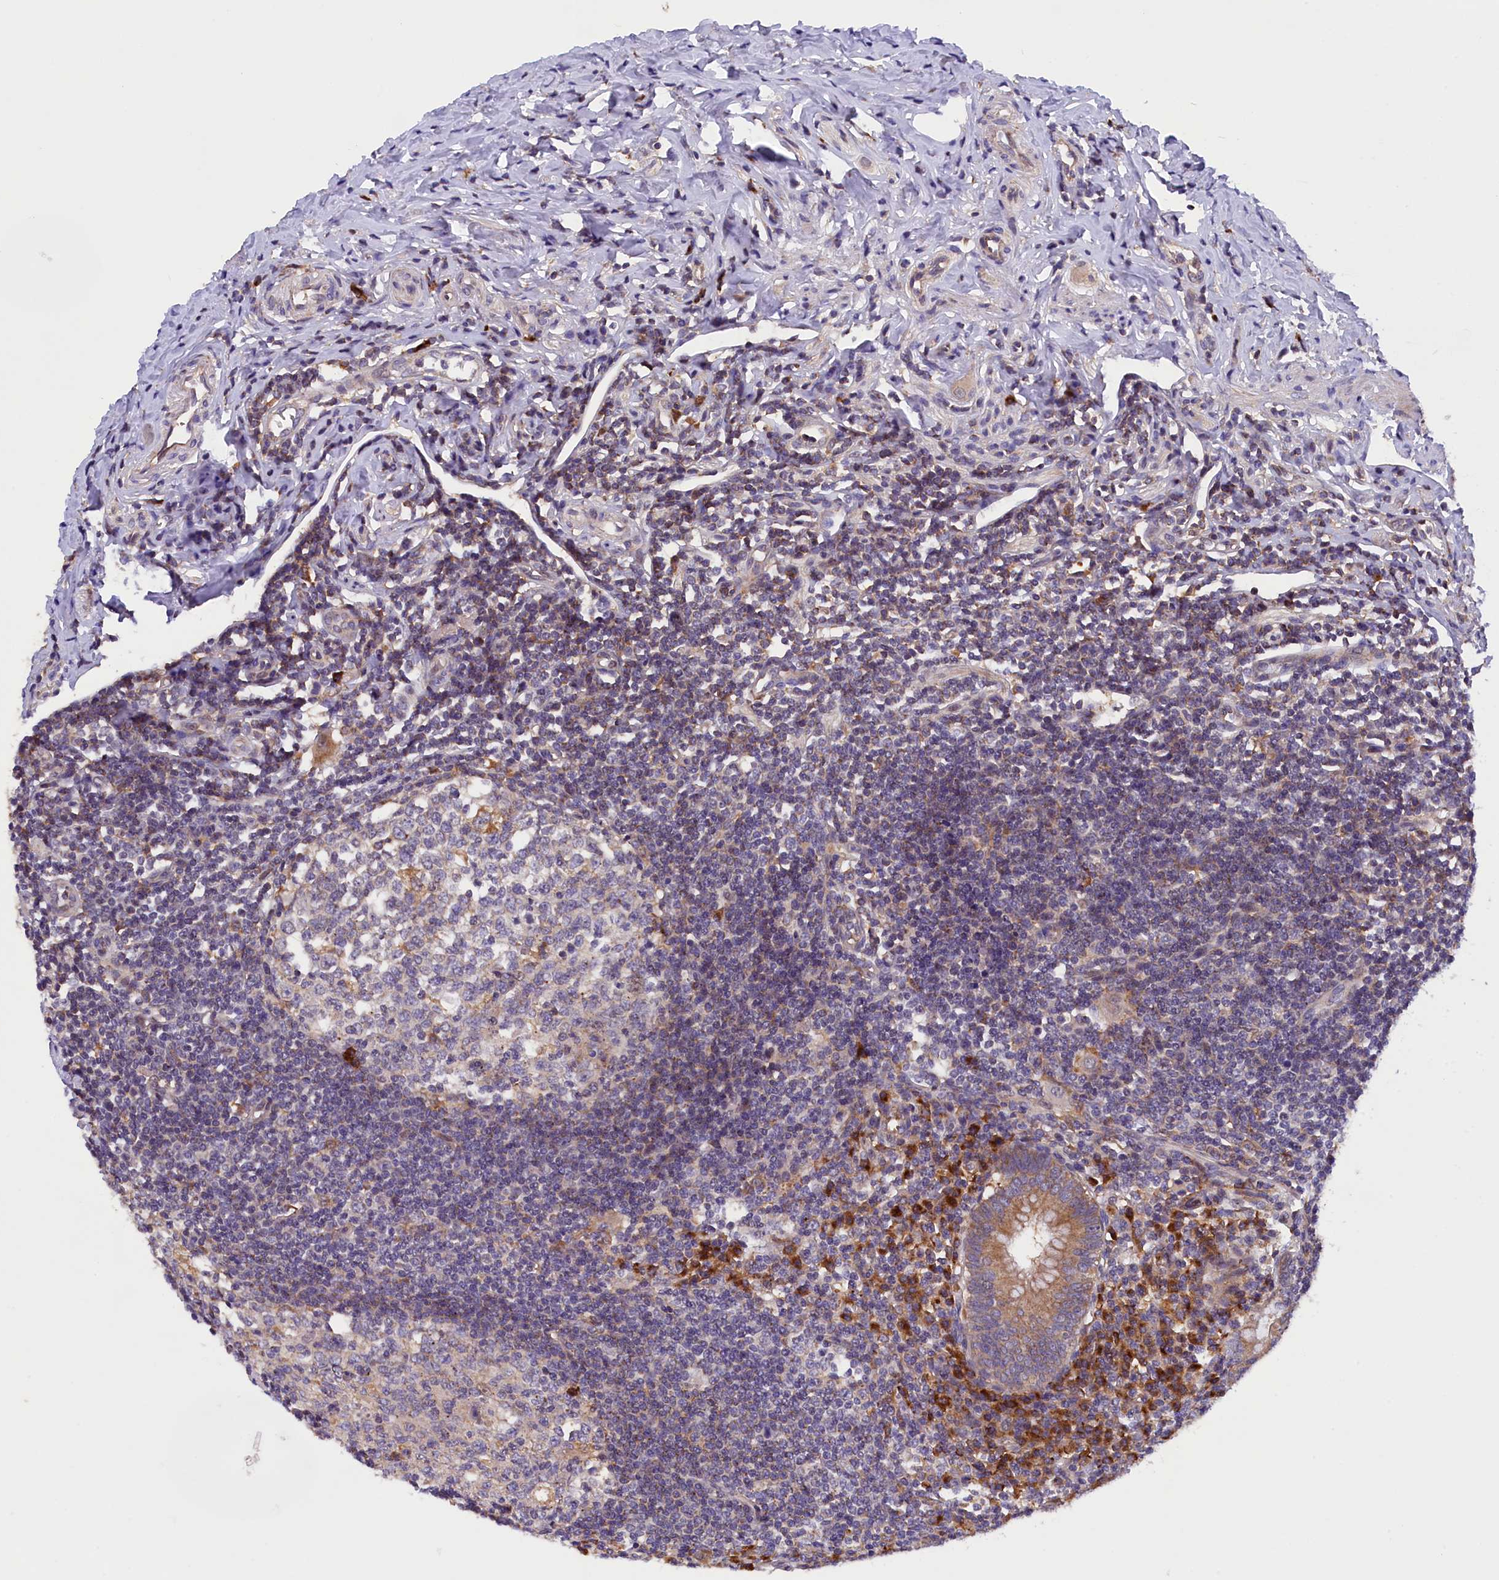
{"staining": {"intensity": "moderate", "quantity": ">75%", "location": "cytoplasmic/membranous"}, "tissue": "appendix", "cell_type": "Glandular cells", "image_type": "normal", "snomed": [{"axis": "morphology", "description": "Normal tissue, NOS"}, {"axis": "topography", "description": "Appendix"}], "caption": "Glandular cells exhibit medium levels of moderate cytoplasmic/membranous staining in approximately >75% of cells in normal appendix. (DAB (3,3'-diaminobenzidine) IHC, brown staining for protein, blue staining for nuclei).", "gene": "NAIP", "patient": {"sex": "female", "age": 33}}